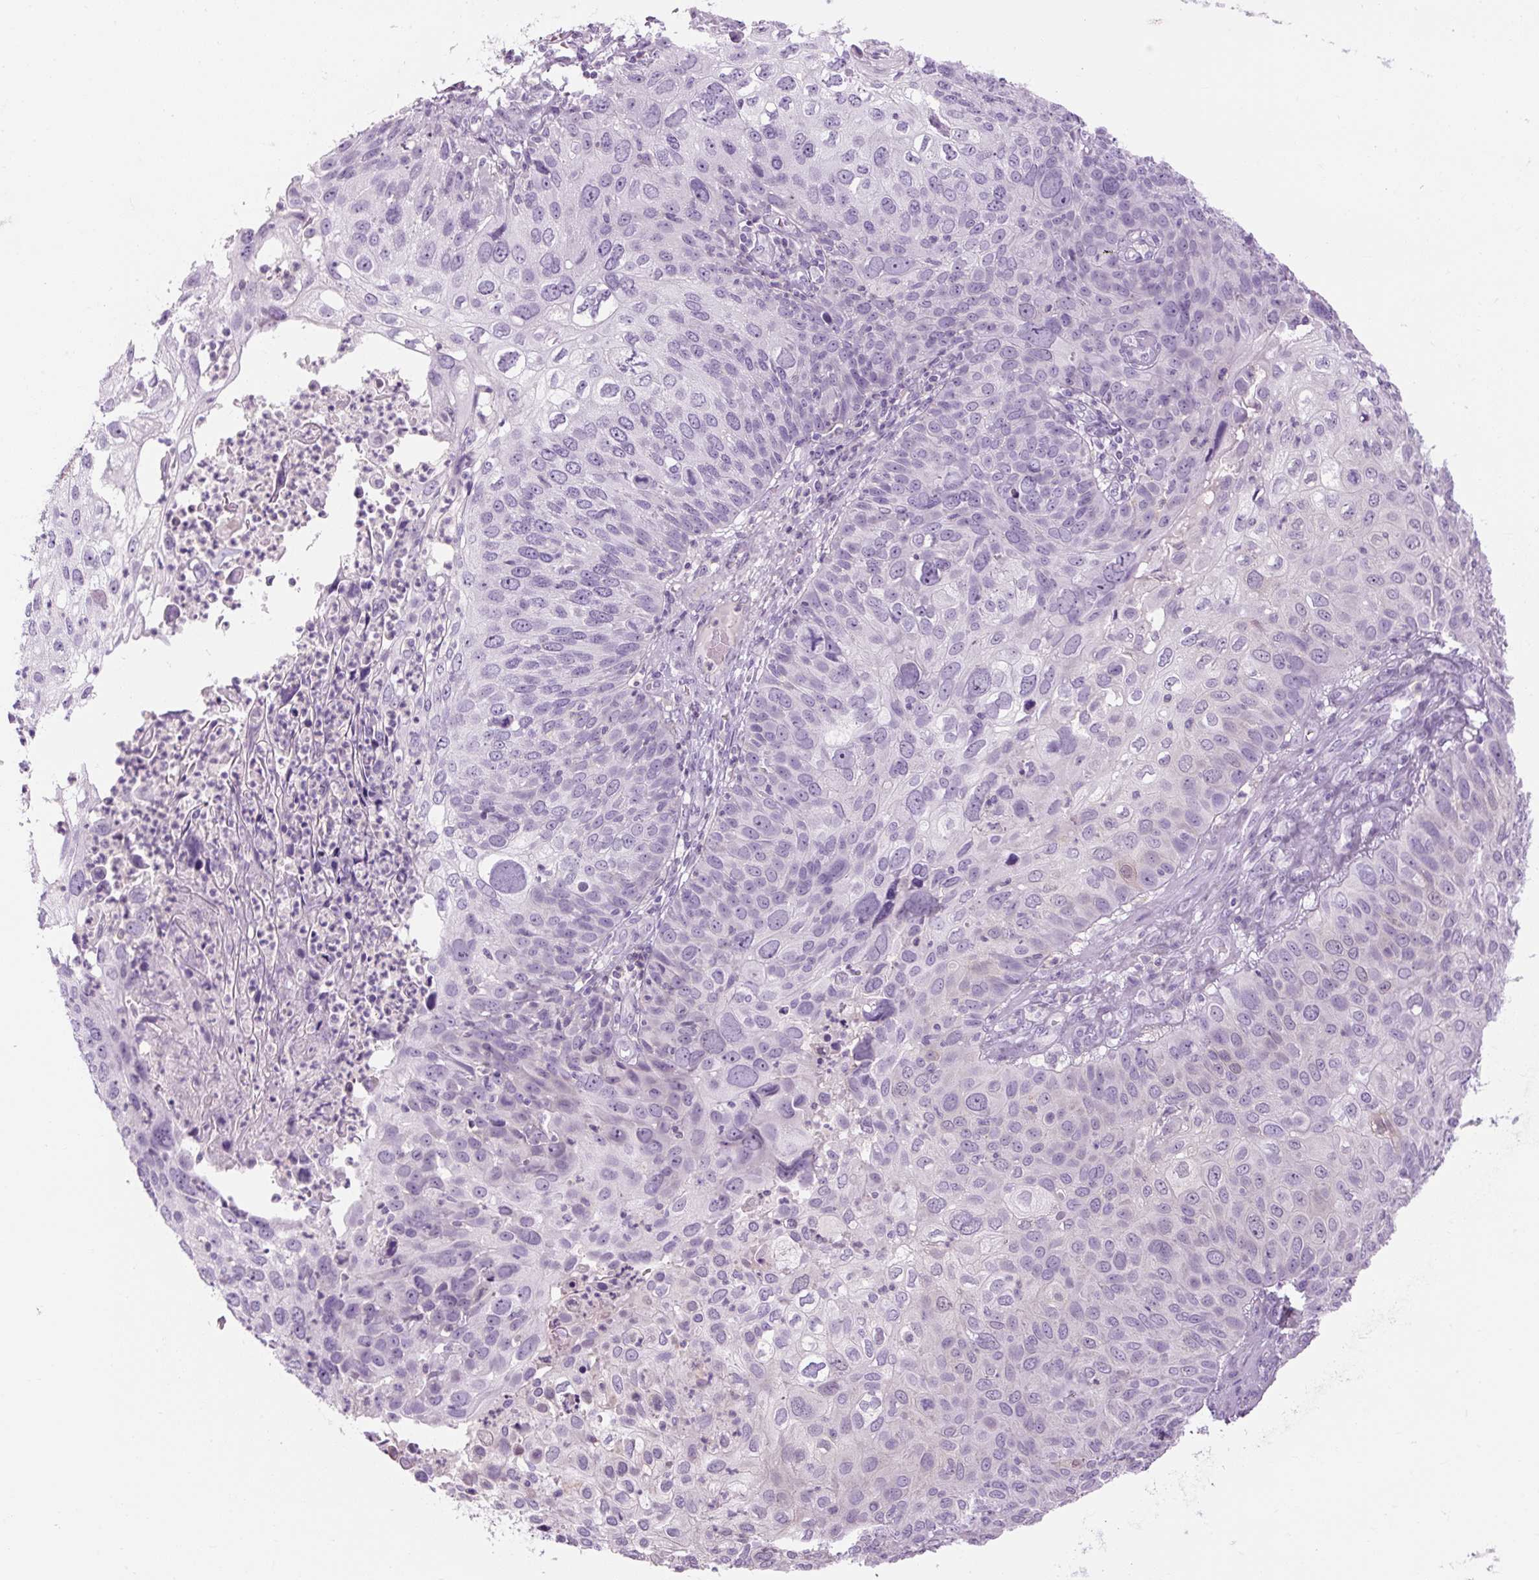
{"staining": {"intensity": "weak", "quantity": "<25%", "location": "cytoplasmic/membranous"}, "tissue": "skin cancer", "cell_type": "Tumor cells", "image_type": "cancer", "snomed": [{"axis": "morphology", "description": "Squamous cell carcinoma, NOS"}, {"axis": "topography", "description": "Skin"}], "caption": "Immunohistochemistry image of human skin squamous cell carcinoma stained for a protein (brown), which exhibits no expression in tumor cells. Brightfield microscopy of immunohistochemistry (IHC) stained with DAB (brown) and hematoxylin (blue), captured at high magnification.", "gene": "TIGD2", "patient": {"sex": "male", "age": 87}}